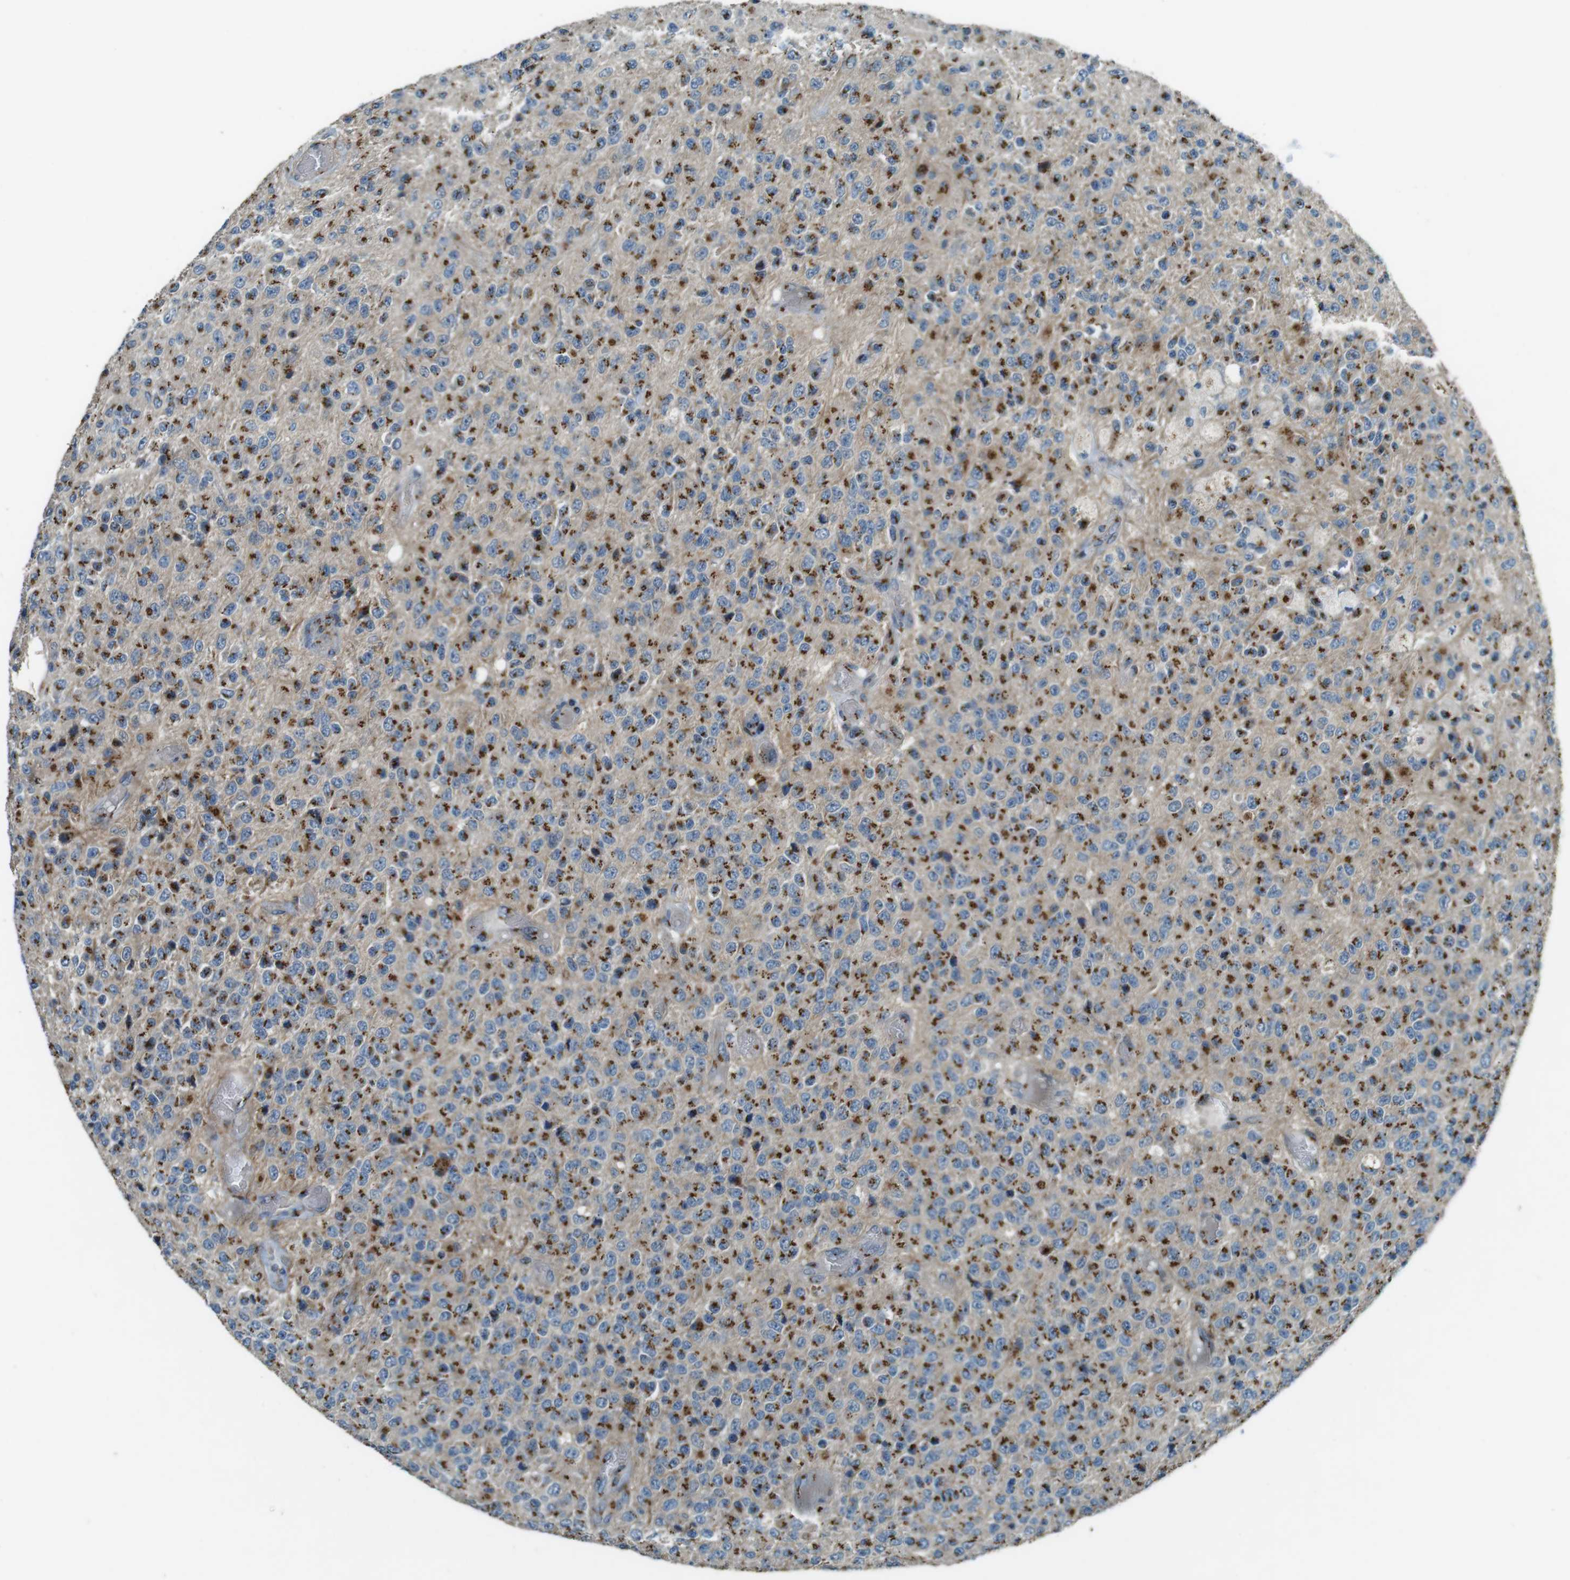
{"staining": {"intensity": "strong", "quantity": ">75%", "location": "cytoplasmic/membranous"}, "tissue": "glioma", "cell_type": "Tumor cells", "image_type": "cancer", "snomed": [{"axis": "morphology", "description": "Glioma, malignant, High grade"}, {"axis": "topography", "description": "pancreas cauda"}], "caption": "Immunohistochemistry (IHC) histopathology image of neoplastic tissue: human high-grade glioma (malignant) stained using IHC shows high levels of strong protein expression localized specifically in the cytoplasmic/membranous of tumor cells, appearing as a cytoplasmic/membranous brown color.", "gene": "TMEM115", "patient": {"sex": "male", "age": 60}}